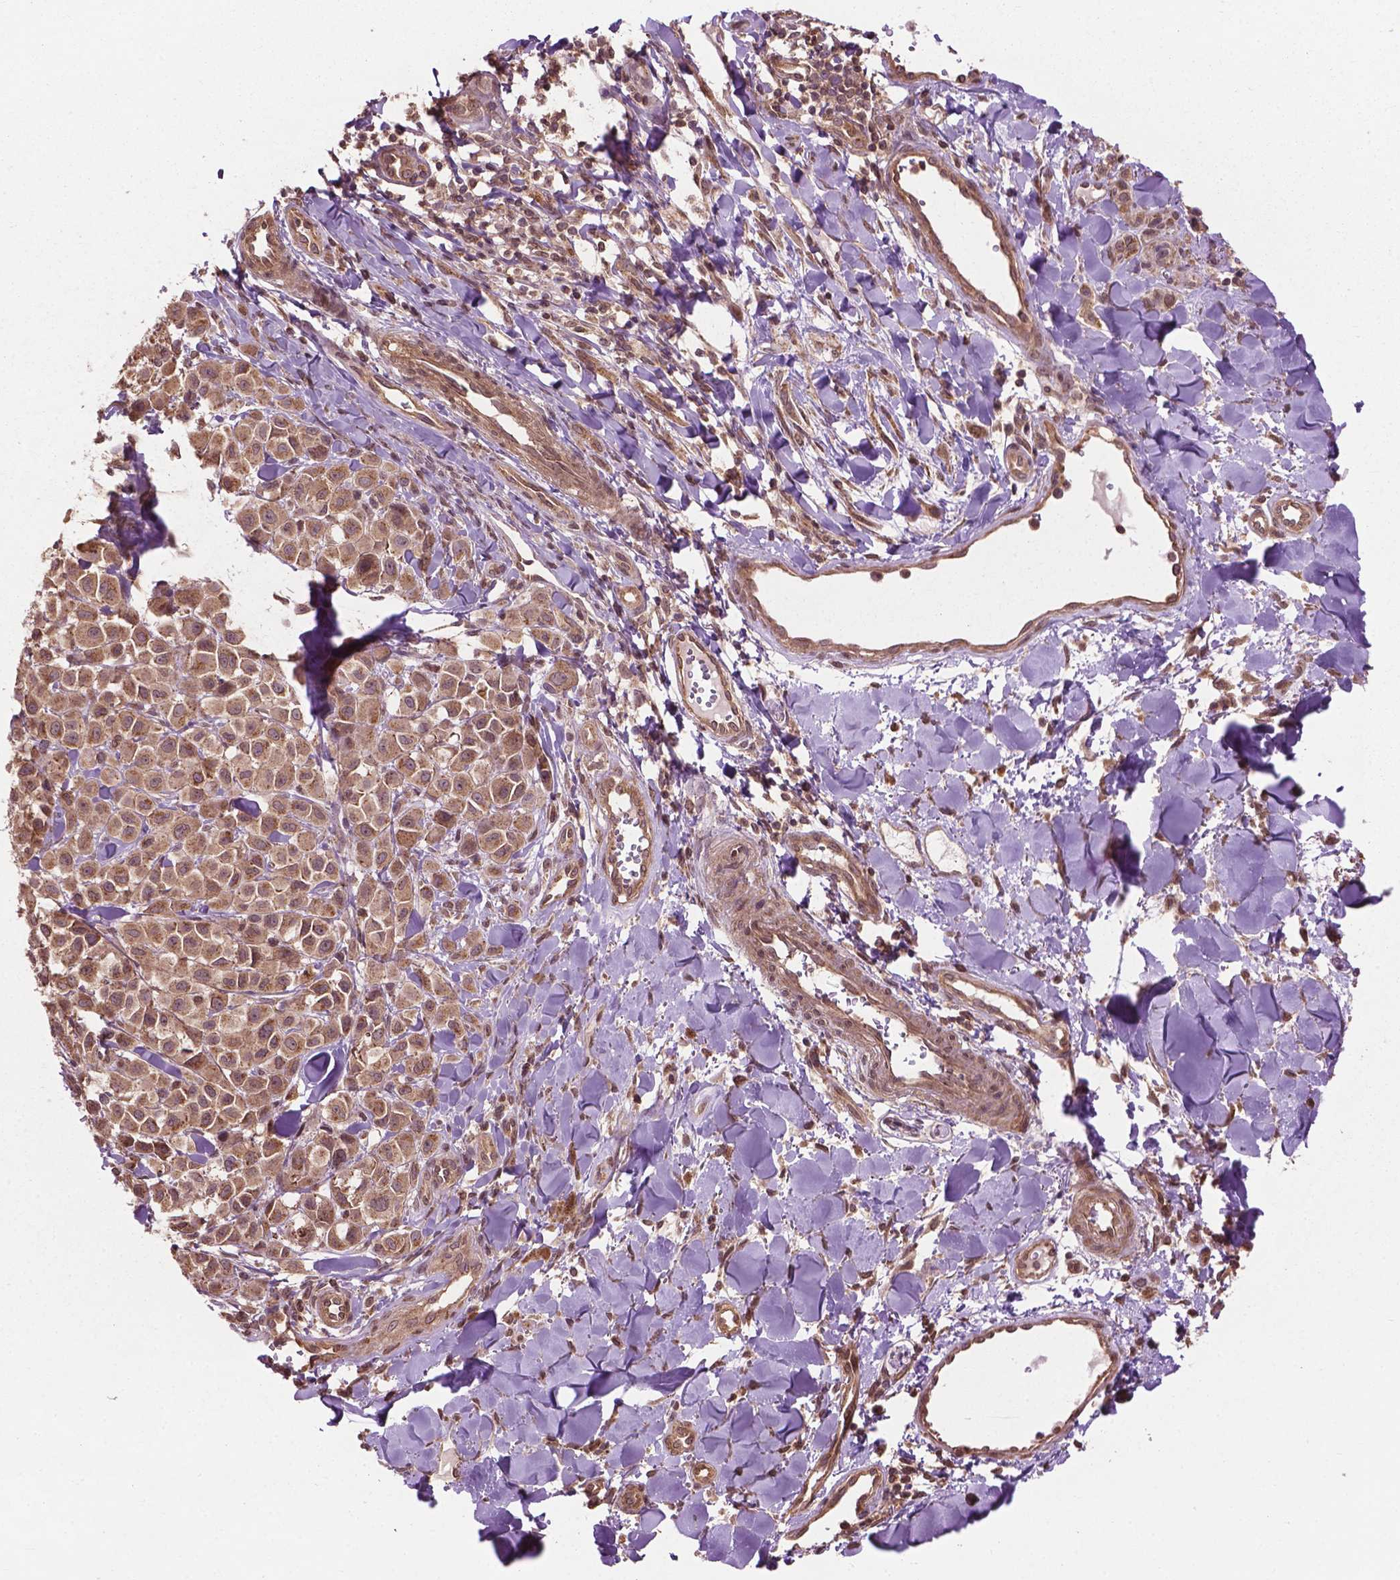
{"staining": {"intensity": "moderate", "quantity": ">75%", "location": "cytoplasmic/membranous"}, "tissue": "melanoma", "cell_type": "Tumor cells", "image_type": "cancer", "snomed": [{"axis": "morphology", "description": "Malignant melanoma, NOS"}, {"axis": "topography", "description": "Skin"}], "caption": "Malignant melanoma stained with immunohistochemistry (IHC) shows moderate cytoplasmic/membranous staining in about >75% of tumor cells.", "gene": "PPP1CB", "patient": {"sex": "male", "age": 77}}